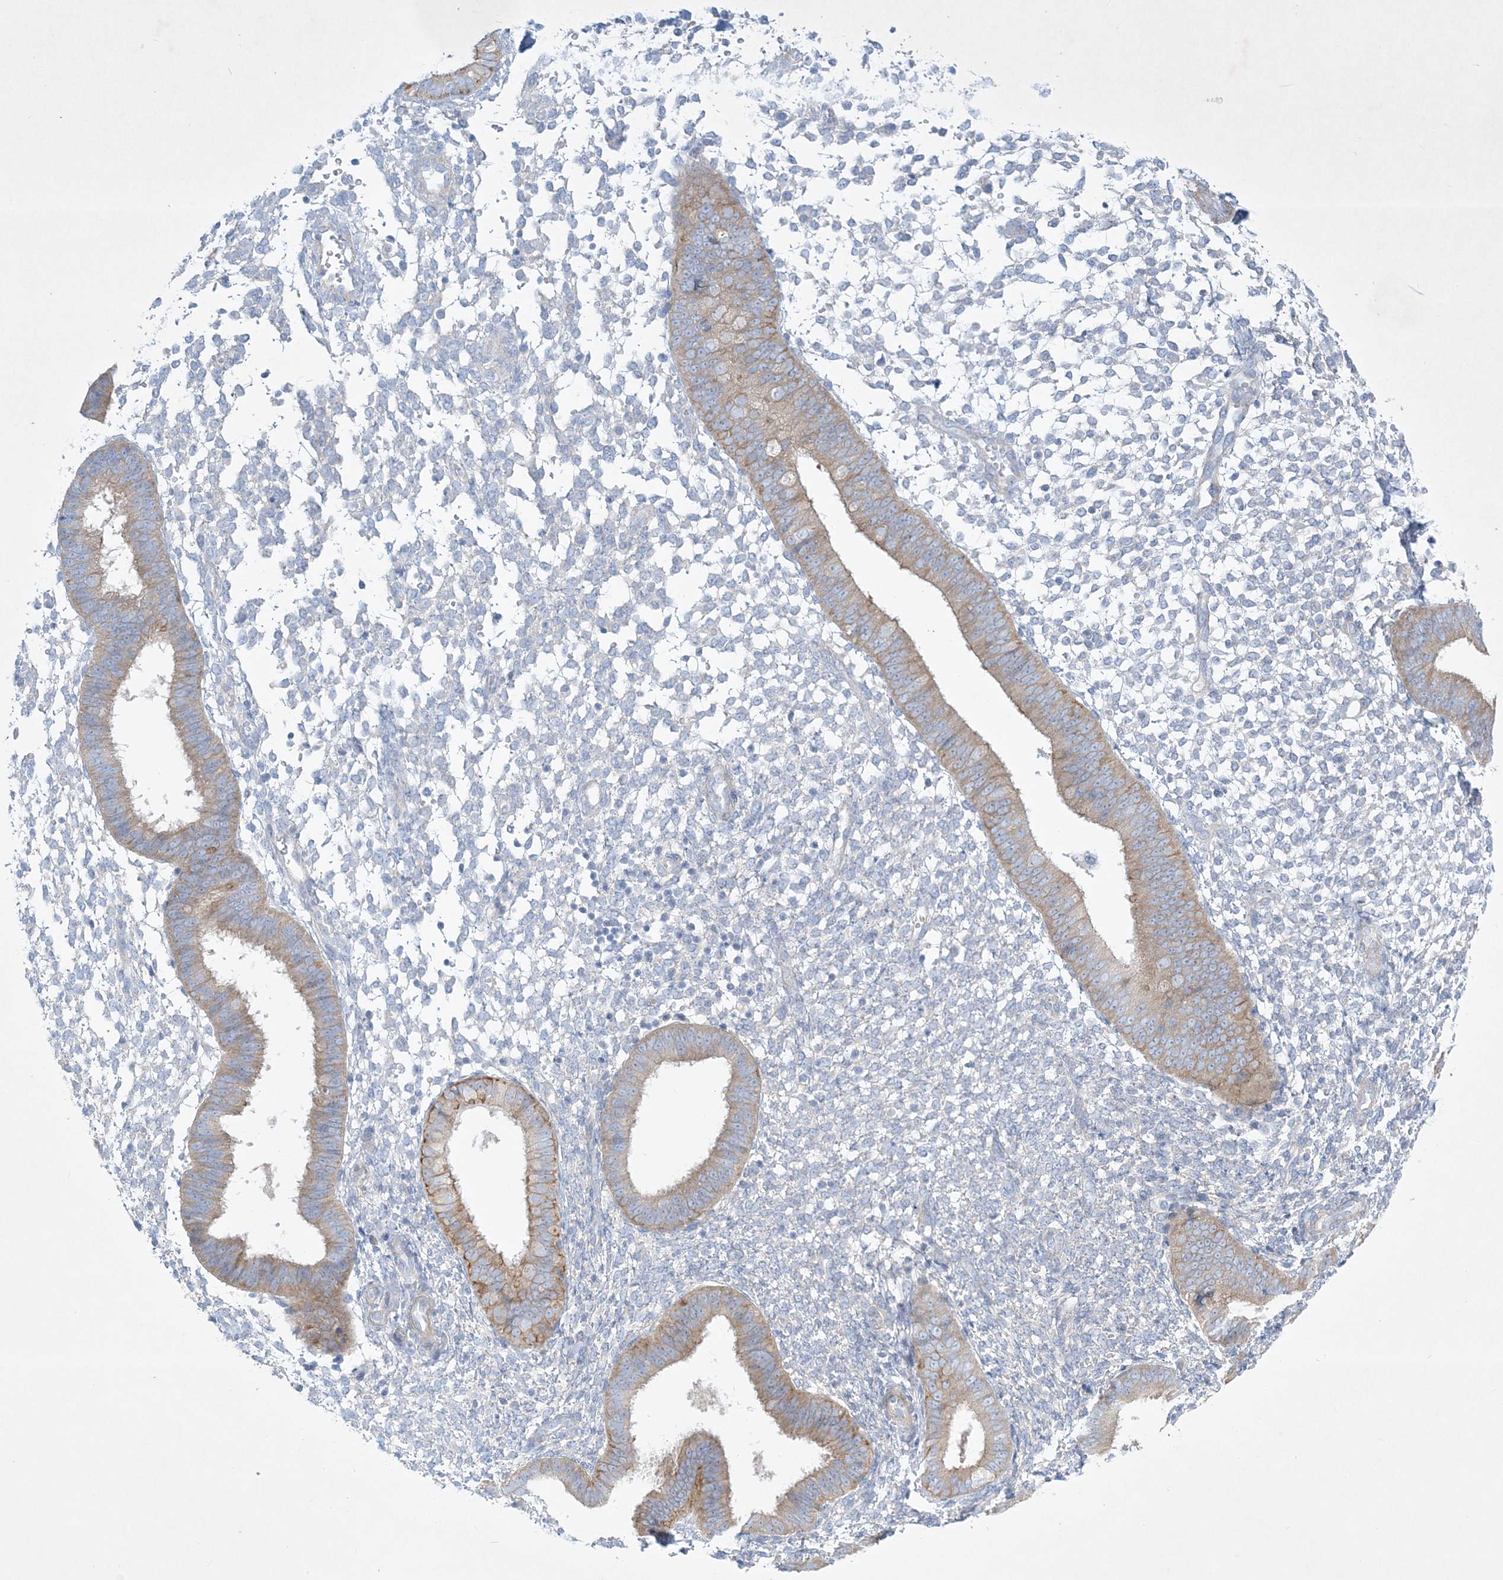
{"staining": {"intensity": "negative", "quantity": "none", "location": "none"}, "tissue": "endometrium", "cell_type": "Cells in endometrial stroma", "image_type": "normal", "snomed": [{"axis": "morphology", "description": "Normal tissue, NOS"}, {"axis": "topography", "description": "Uterus"}, {"axis": "topography", "description": "Endometrium"}], "caption": "The micrograph reveals no staining of cells in endometrial stroma in normal endometrium. (DAB (3,3'-diaminobenzidine) immunohistochemistry, high magnification).", "gene": "FARSB", "patient": {"sex": "female", "age": 48}}